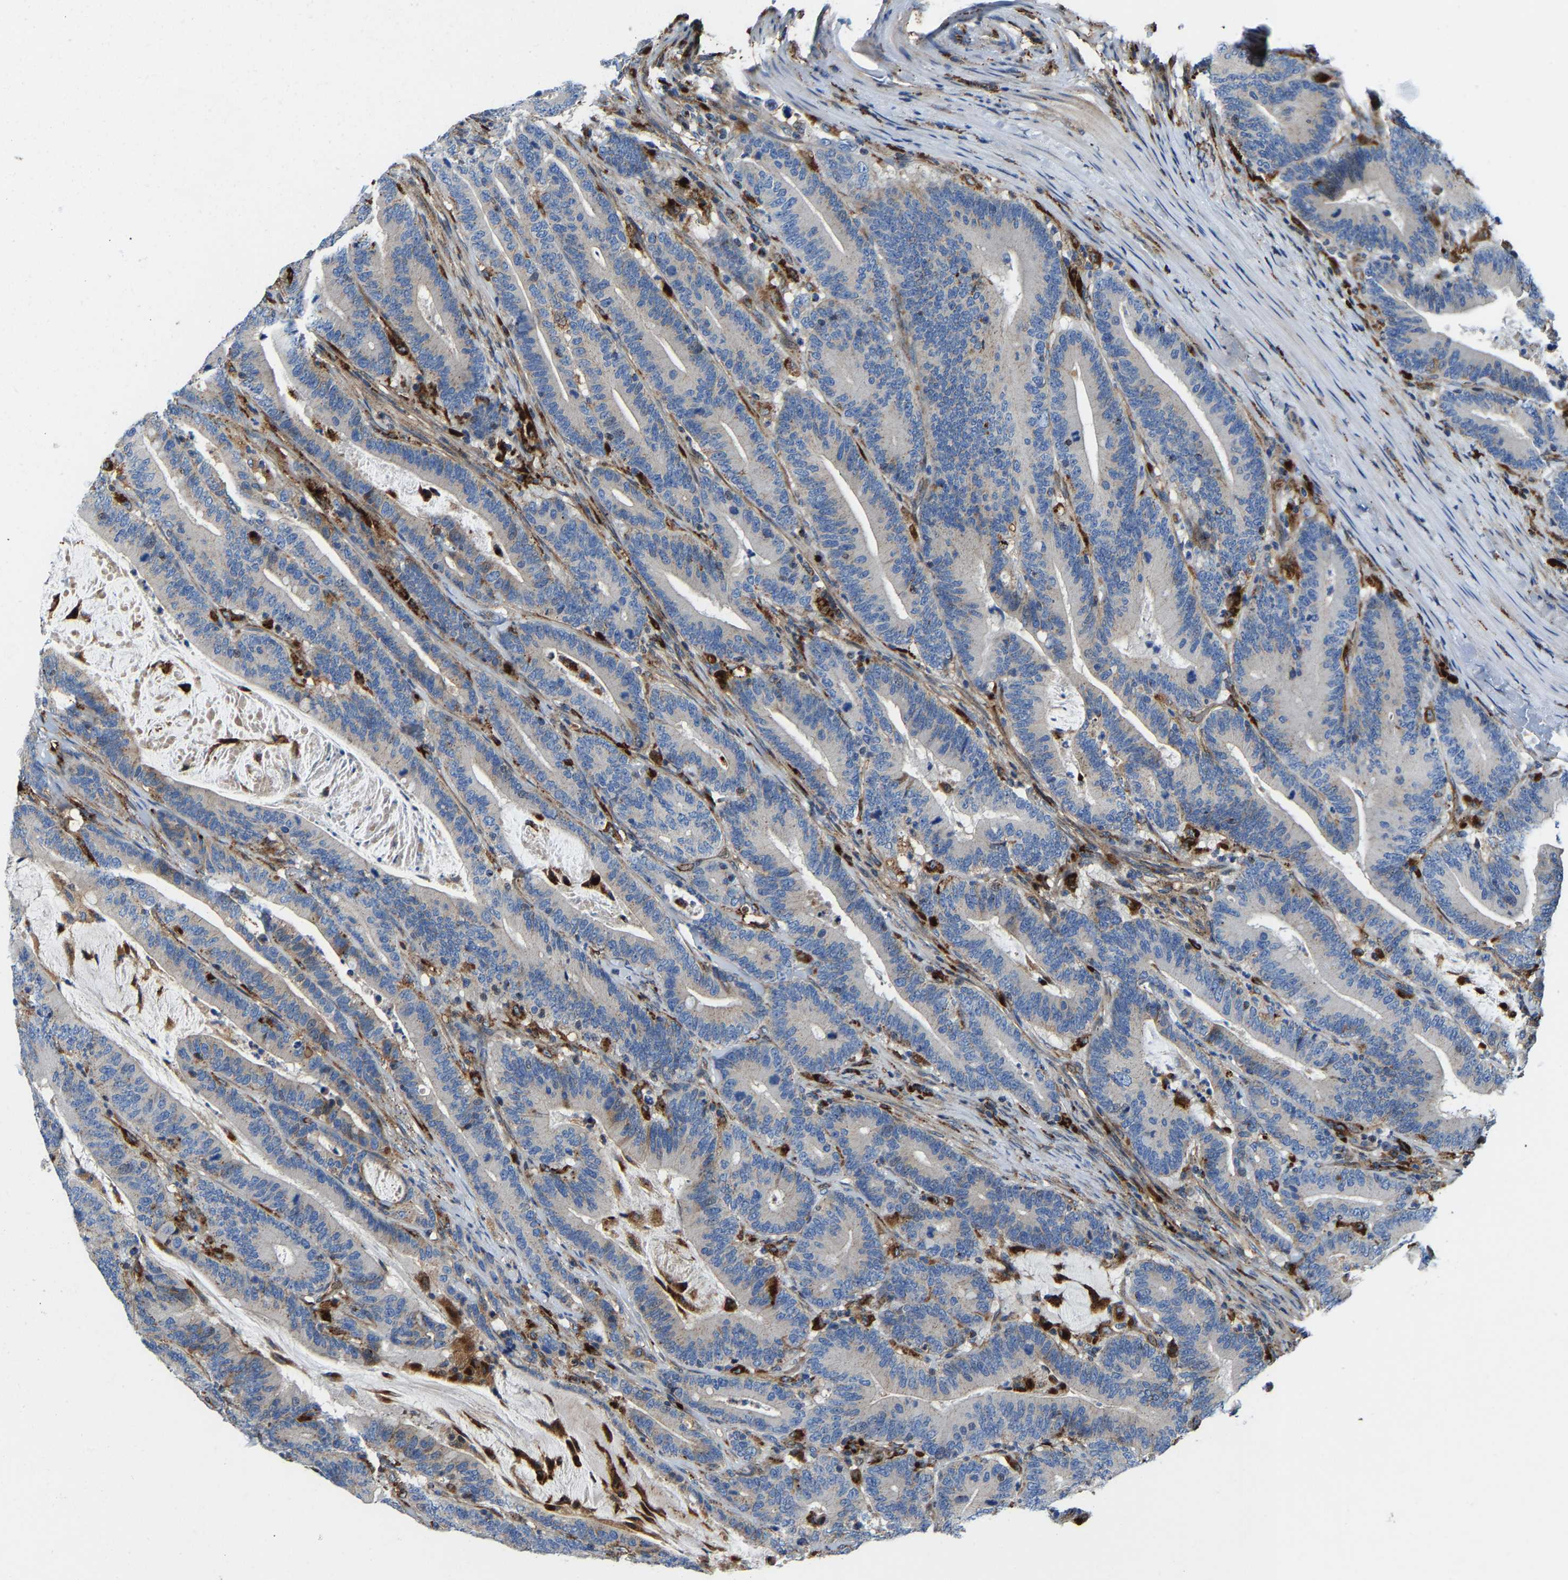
{"staining": {"intensity": "negative", "quantity": "none", "location": "none"}, "tissue": "colorectal cancer", "cell_type": "Tumor cells", "image_type": "cancer", "snomed": [{"axis": "morphology", "description": "Adenocarcinoma, NOS"}, {"axis": "topography", "description": "Colon"}], "caption": "Immunohistochemical staining of colorectal cancer (adenocarcinoma) displays no significant expression in tumor cells.", "gene": "DPP7", "patient": {"sex": "female", "age": 66}}